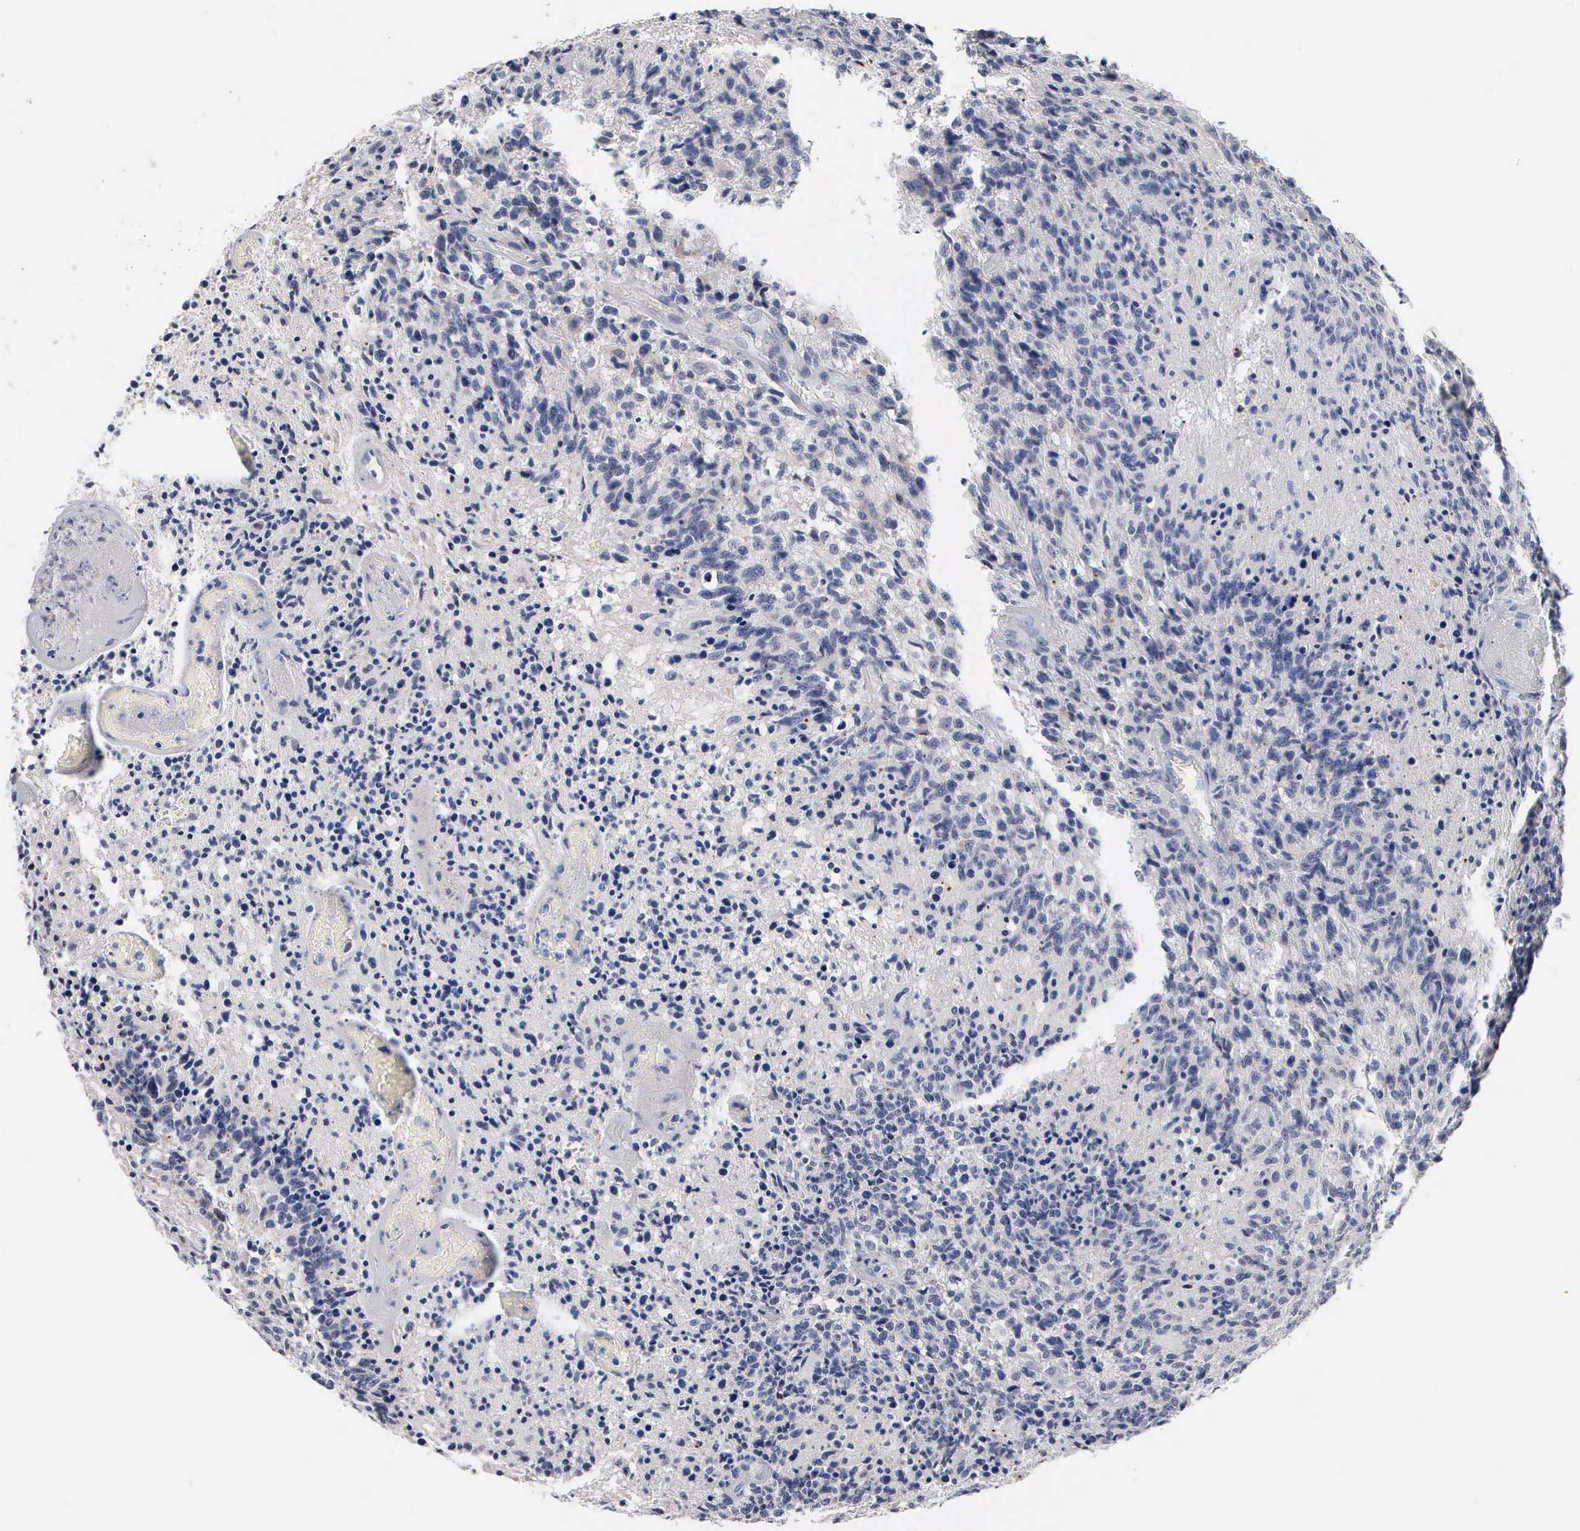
{"staining": {"intensity": "negative", "quantity": "none", "location": "none"}, "tissue": "glioma", "cell_type": "Tumor cells", "image_type": "cancer", "snomed": [{"axis": "morphology", "description": "Glioma, malignant, High grade"}, {"axis": "topography", "description": "Brain"}], "caption": "Immunohistochemical staining of human malignant glioma (high-grade) displays no significant positivity in tumor cells.", "gene": "ASPHD2", "patient": {"sex": "male", "age": 36}}